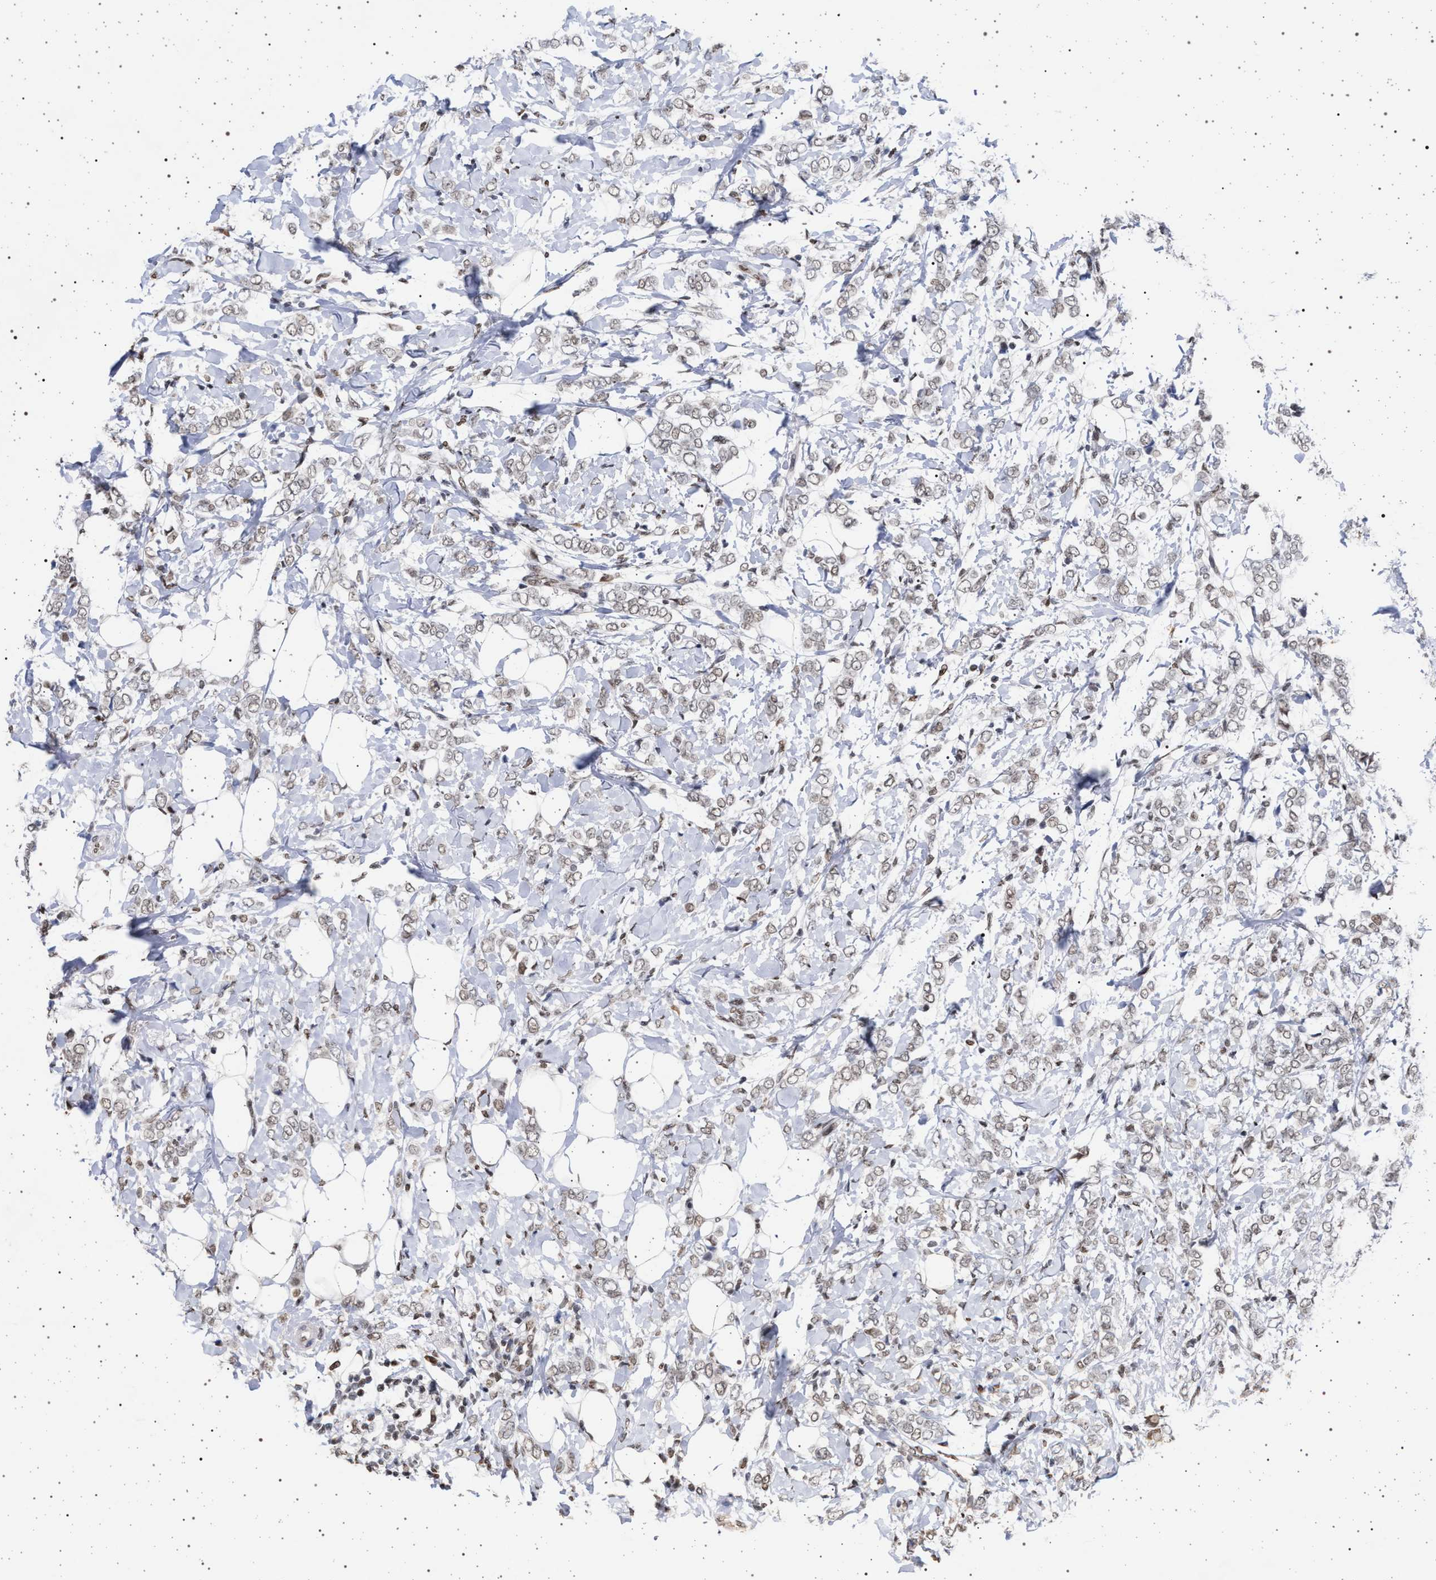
{"staining": {"intensity": "weak", "quantity": ">75%", "location": "nuclear"}, "tissue": "breast cancer", "cell_type": "Tumor cells", "image_type": "cancer", "snomed": [{"axis": "morphology", "description": "Normal tissue, NOS"}, {"axis": "morphology", "description": "Lobular carcinoma"}, {"axis": "topography", "description": "Breast"}], "caption": "The micrograph displays a brown stain indicating the presence of a protein in the nuclear of tumor cells in breast lobular carcinoma. (brown staining indicates protein expression, while blue staining denotes nuclei).", "gene": "PHF12", "patient": {"sex": "female", "age": 47}}